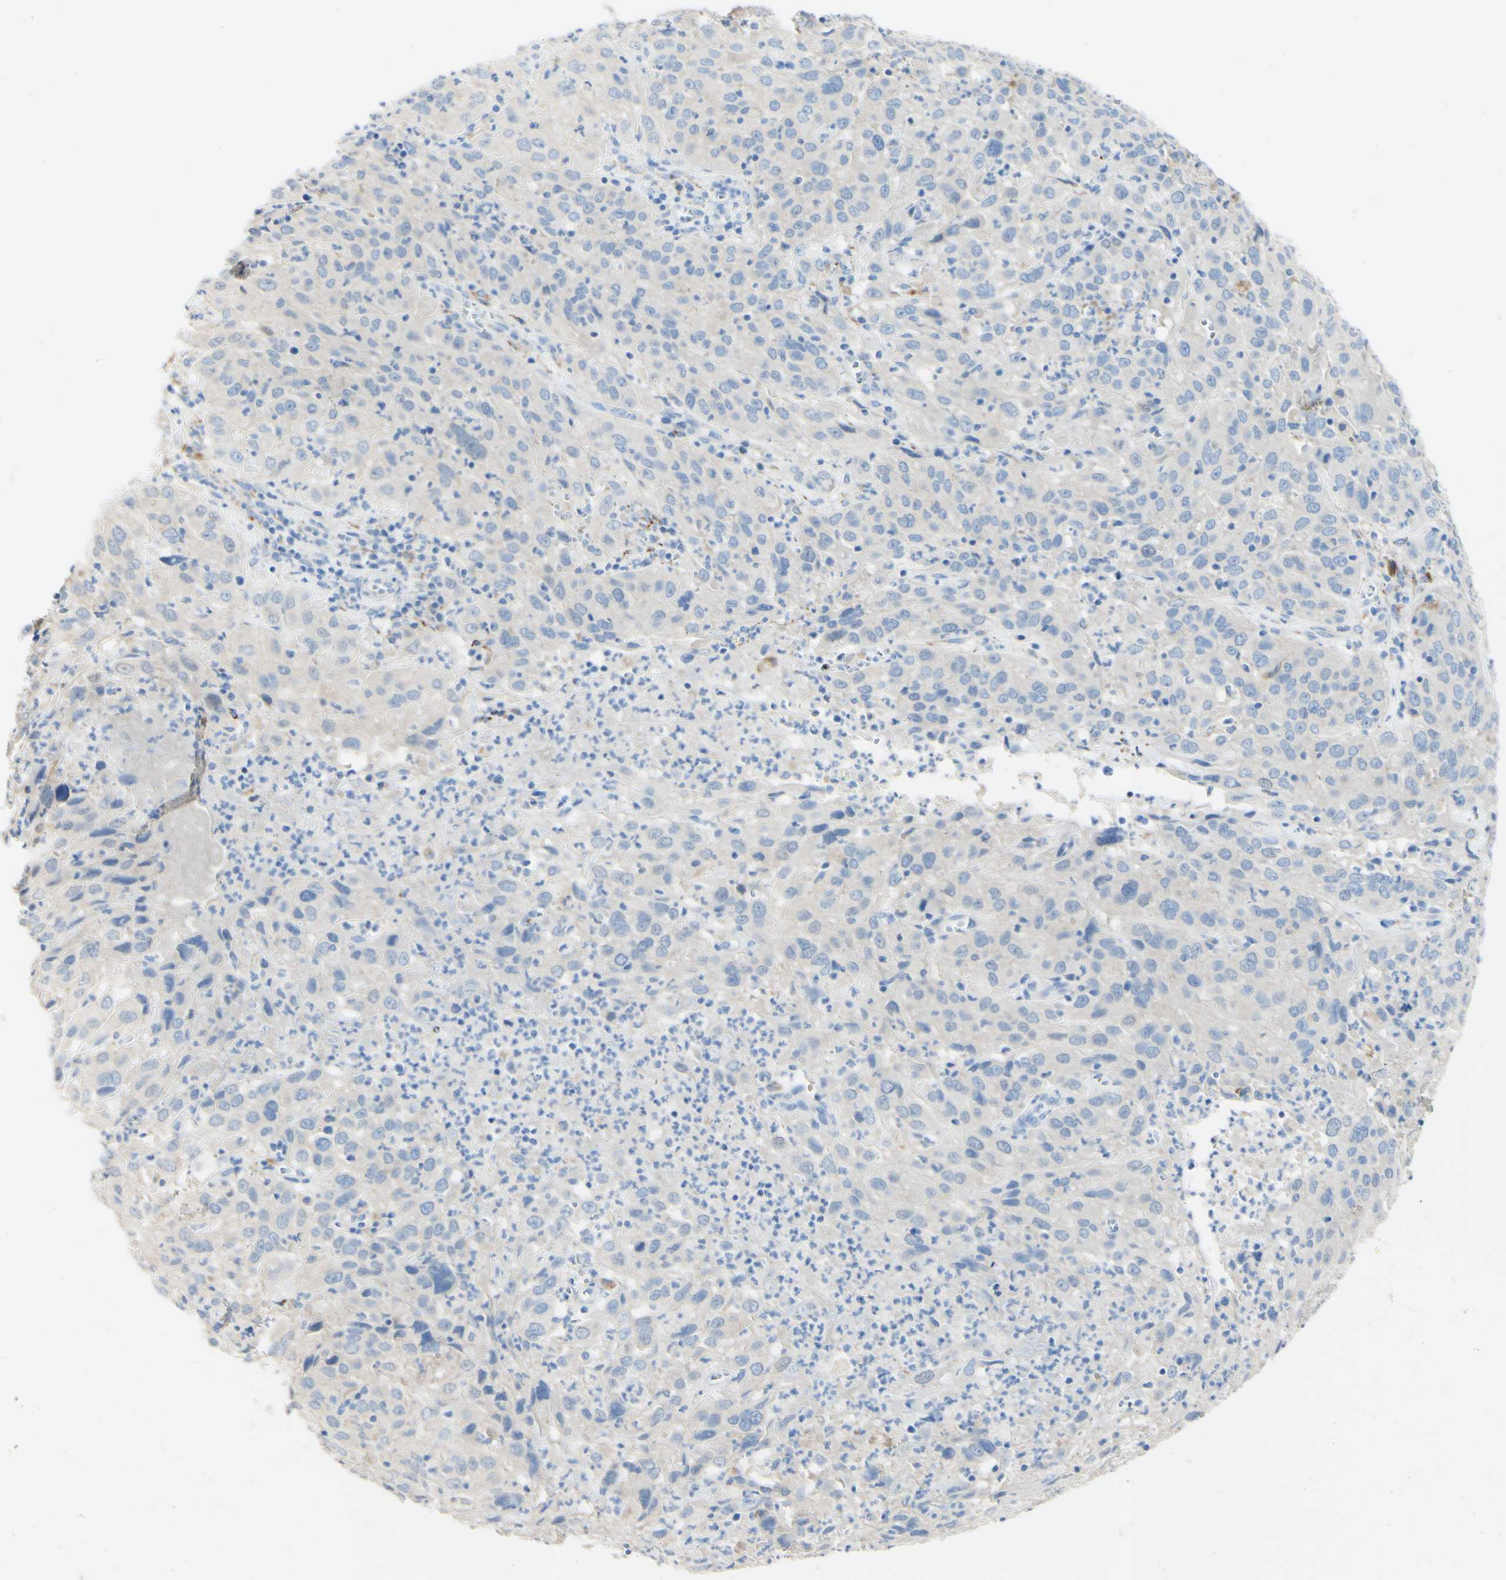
{"staining": {"intensity": "negative", "quantity": "none", "location": "none"}, "tissue": "cervical cancer", "cell_type": "Tumor cells", "image_type": "cancer", "snomed": [{"axis": "morphology", "description": "Squamous cell carcinoma, NOS"}, {"axis": "topography", "description": "Cervix"}], "caption": "Immunohistochemistry (IHC) of human squamous cell carcinoma (cervical) shows no staining in tumor cells.", "gene": "FGF4", "patient": {"sex": "female", "age": 32}}